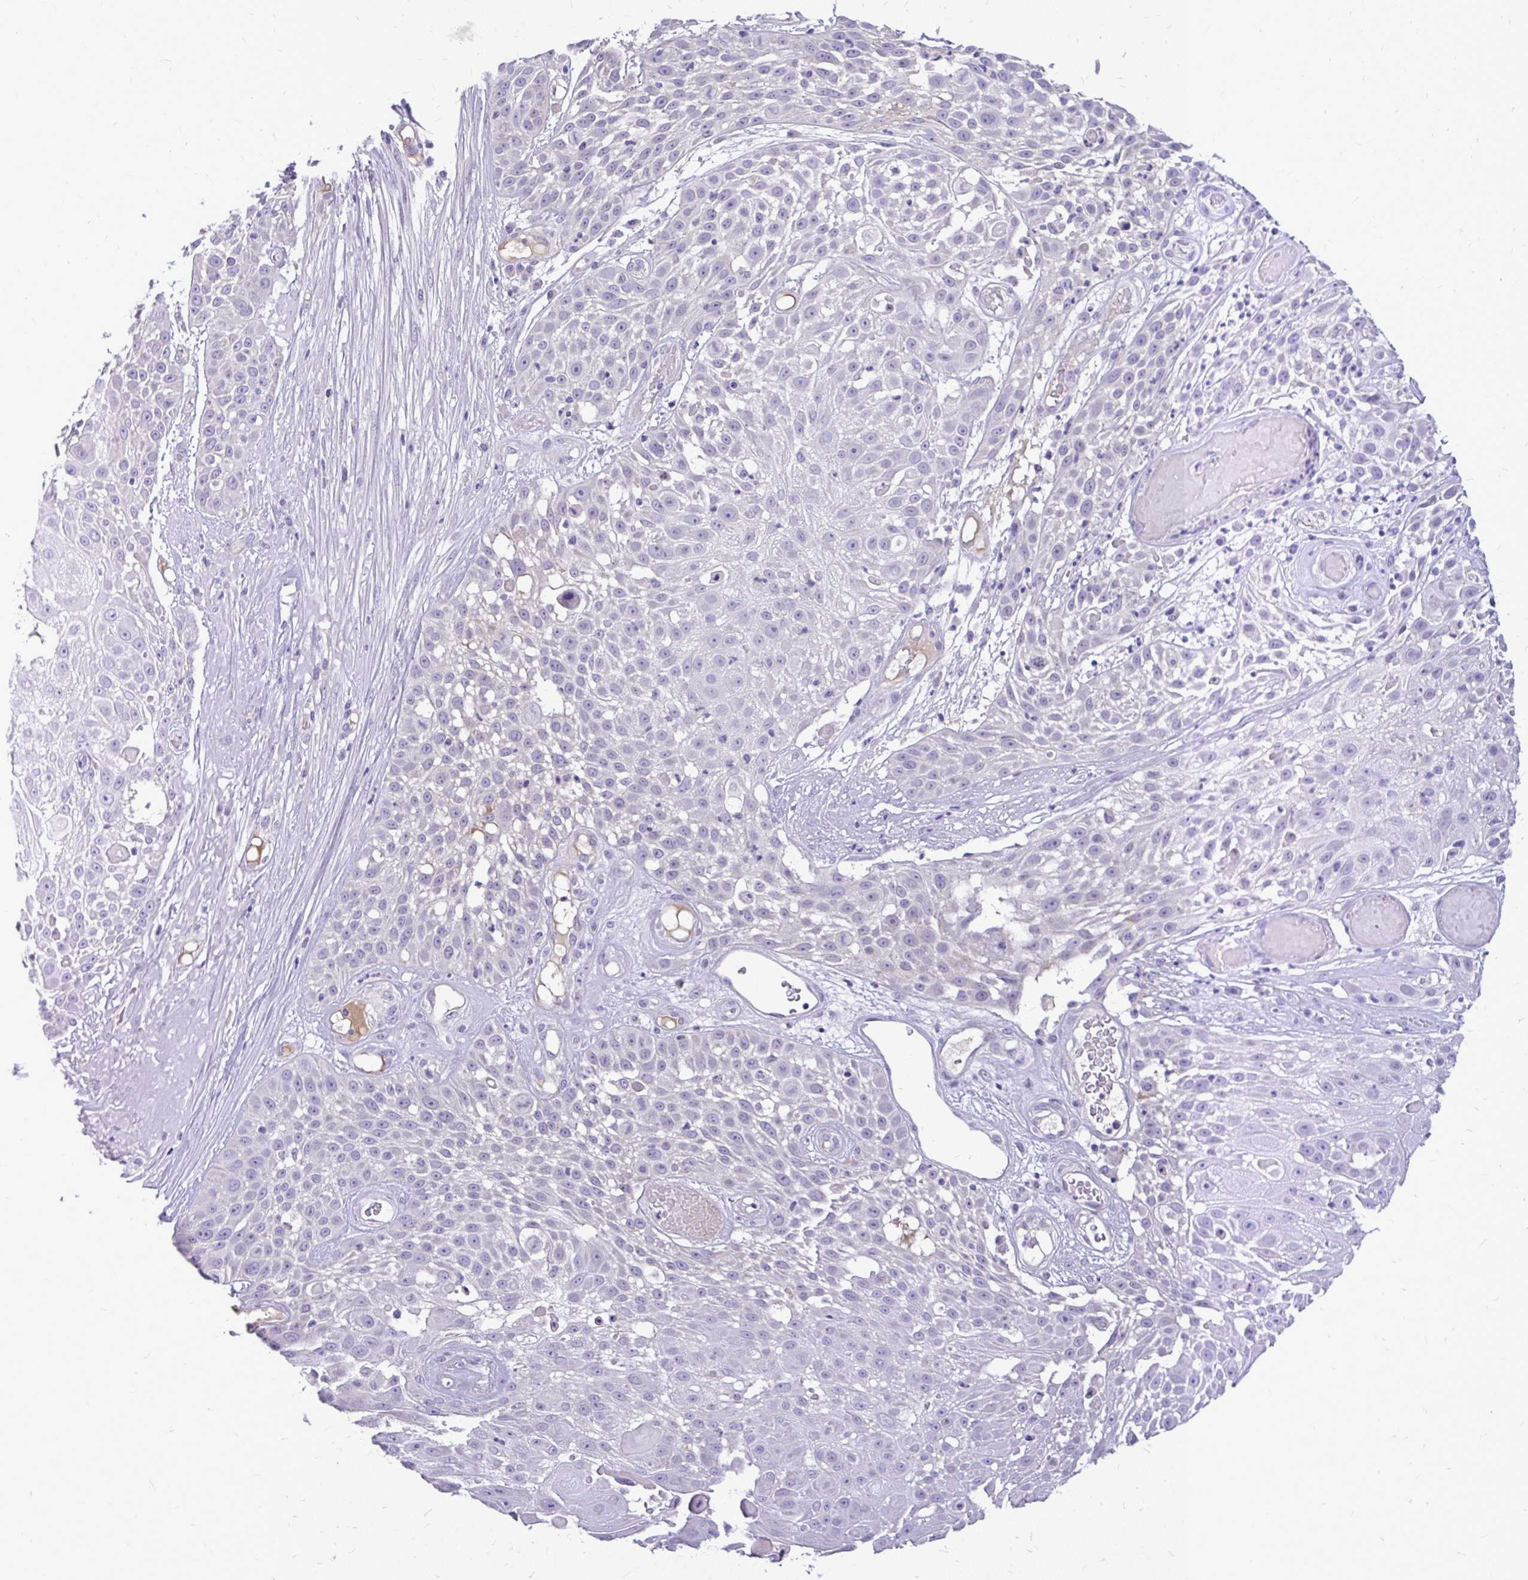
{"staining": {"intensity": "negative", "quantity": "none", "location": "none"}, "tissue": "skin cancer", "cell_type": "Tumor cells", "image_type": "cancer", "snomed": [{"axis": "morphology", "description": "Squamous cell carcinoma, NOS"}, {"axis": "topography", "description": "Skin"}], "caption": "Immunohistochemistry of skin squamous cell carcinoma demonstrates no expression in tumor cells.", "gene": "MAP1LC3A", "patient": {"sex": "female", "age": 86}}